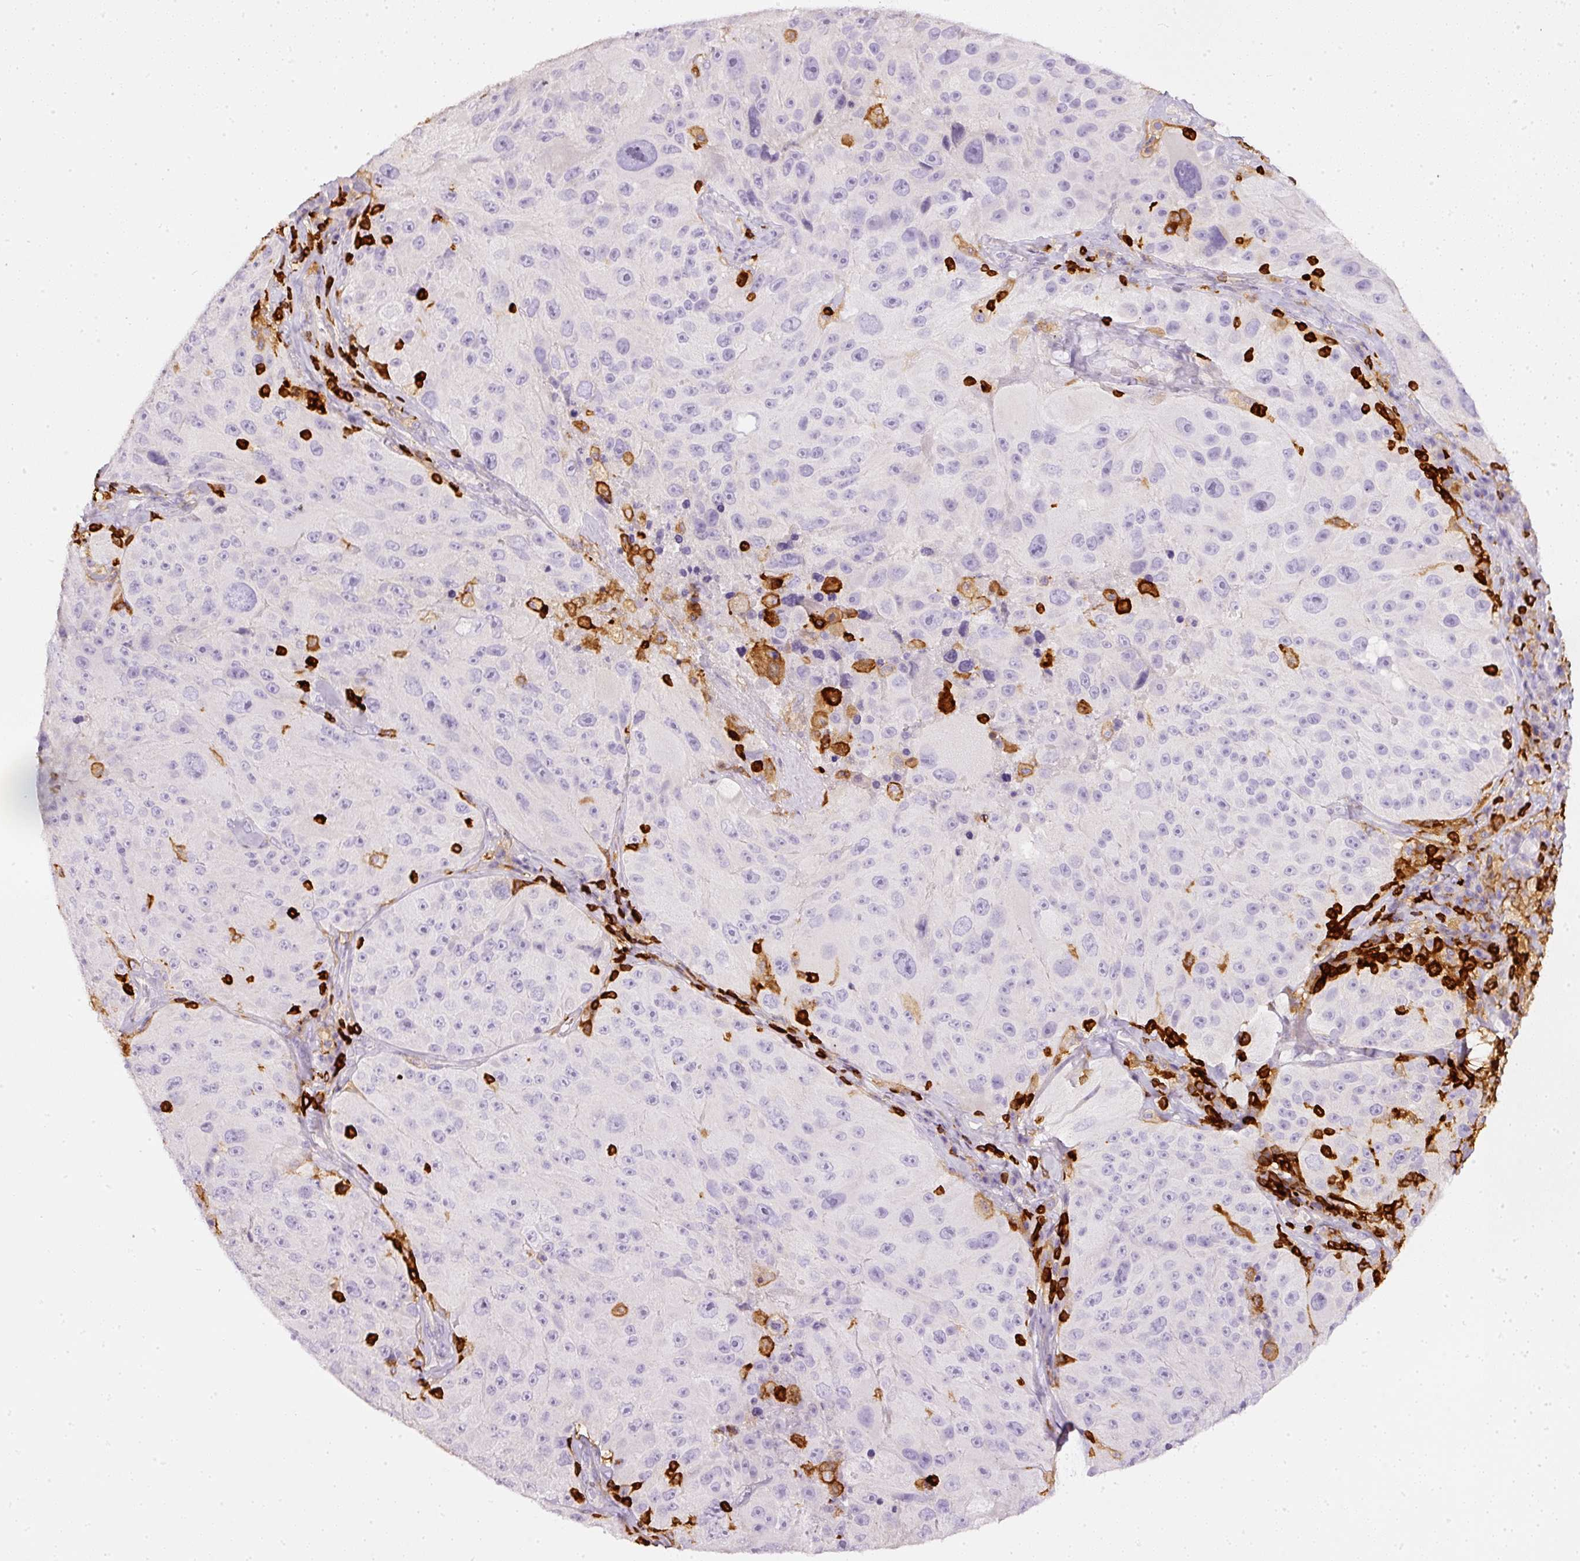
{"staining": {"intensity": "negative", "quantity": "none", "location": "none"}, "tissue": "melanoma", "cell_type": "Tumor cells", "image_type": "cancer", "snomed": [{"axis": "morphology", "description": "Malignant melanoma, Metastatic site"}, {"axis": "topography", "description": "Lymph node"}], "caption": "Human melanoma stained for a protein using immunohistochemistry (IHC) reveals no staining in tumor cells.", "gene": "EVL", "patient": {"sex": "male", "age": 62}}